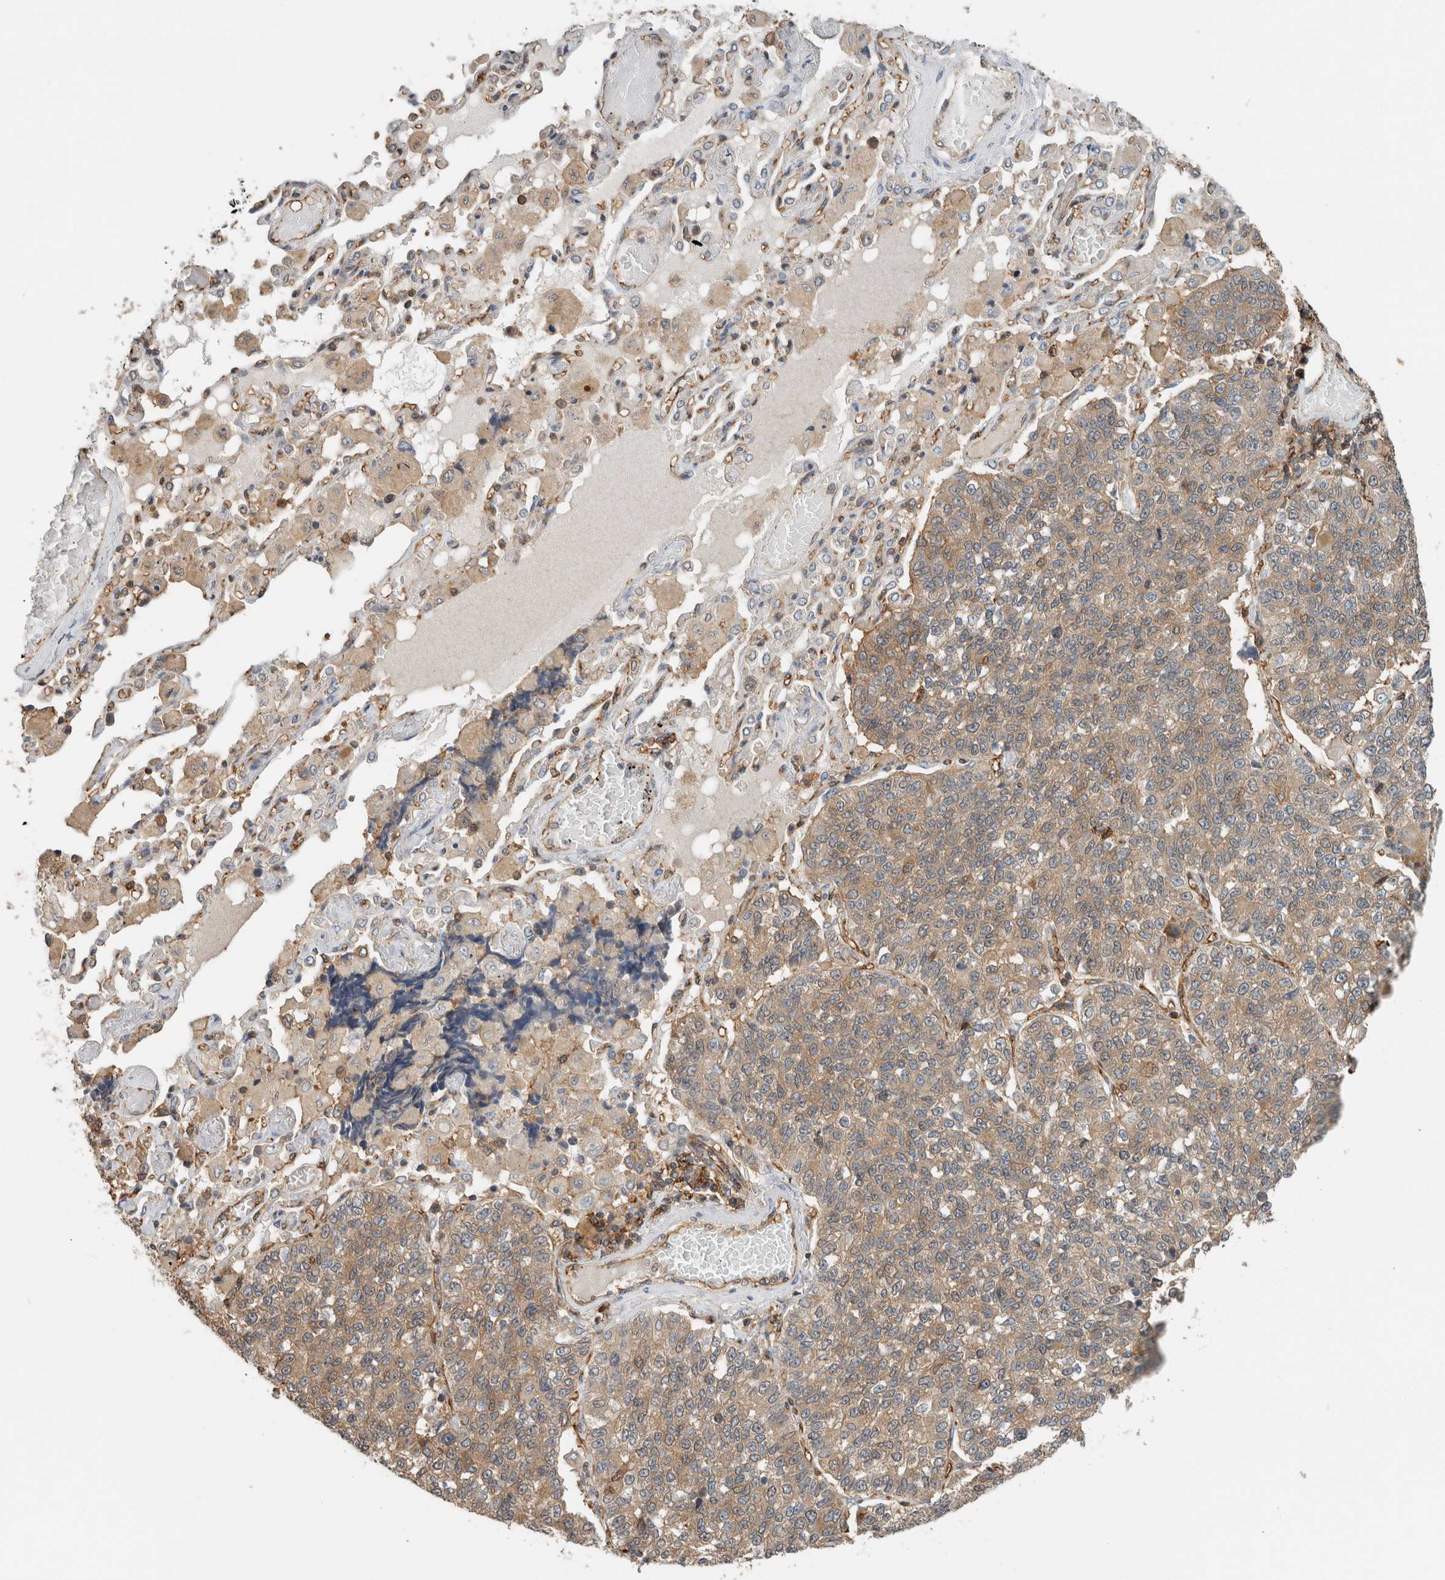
{"staining": {"intensity": "moderate", "quantity": ">75%", "location": "cytoplasmic/membranous"}, "tissue": "lung cancer", "cell_type": "Tumor cells", "image_type": "cancer", "snomed": [{"axis": "morphology", "description": "Adenocarcinoma, NOS"}, {"axis": "topography", "description": "Lung"}], "caption": "IHC (DAB) staining of lung cancer demonstrates moderate cytoplasmic/membranous protein expression in about >75% of tumor cells.", "gene": "PFDN4", "patient": {"sex": "male", "age": 49}}